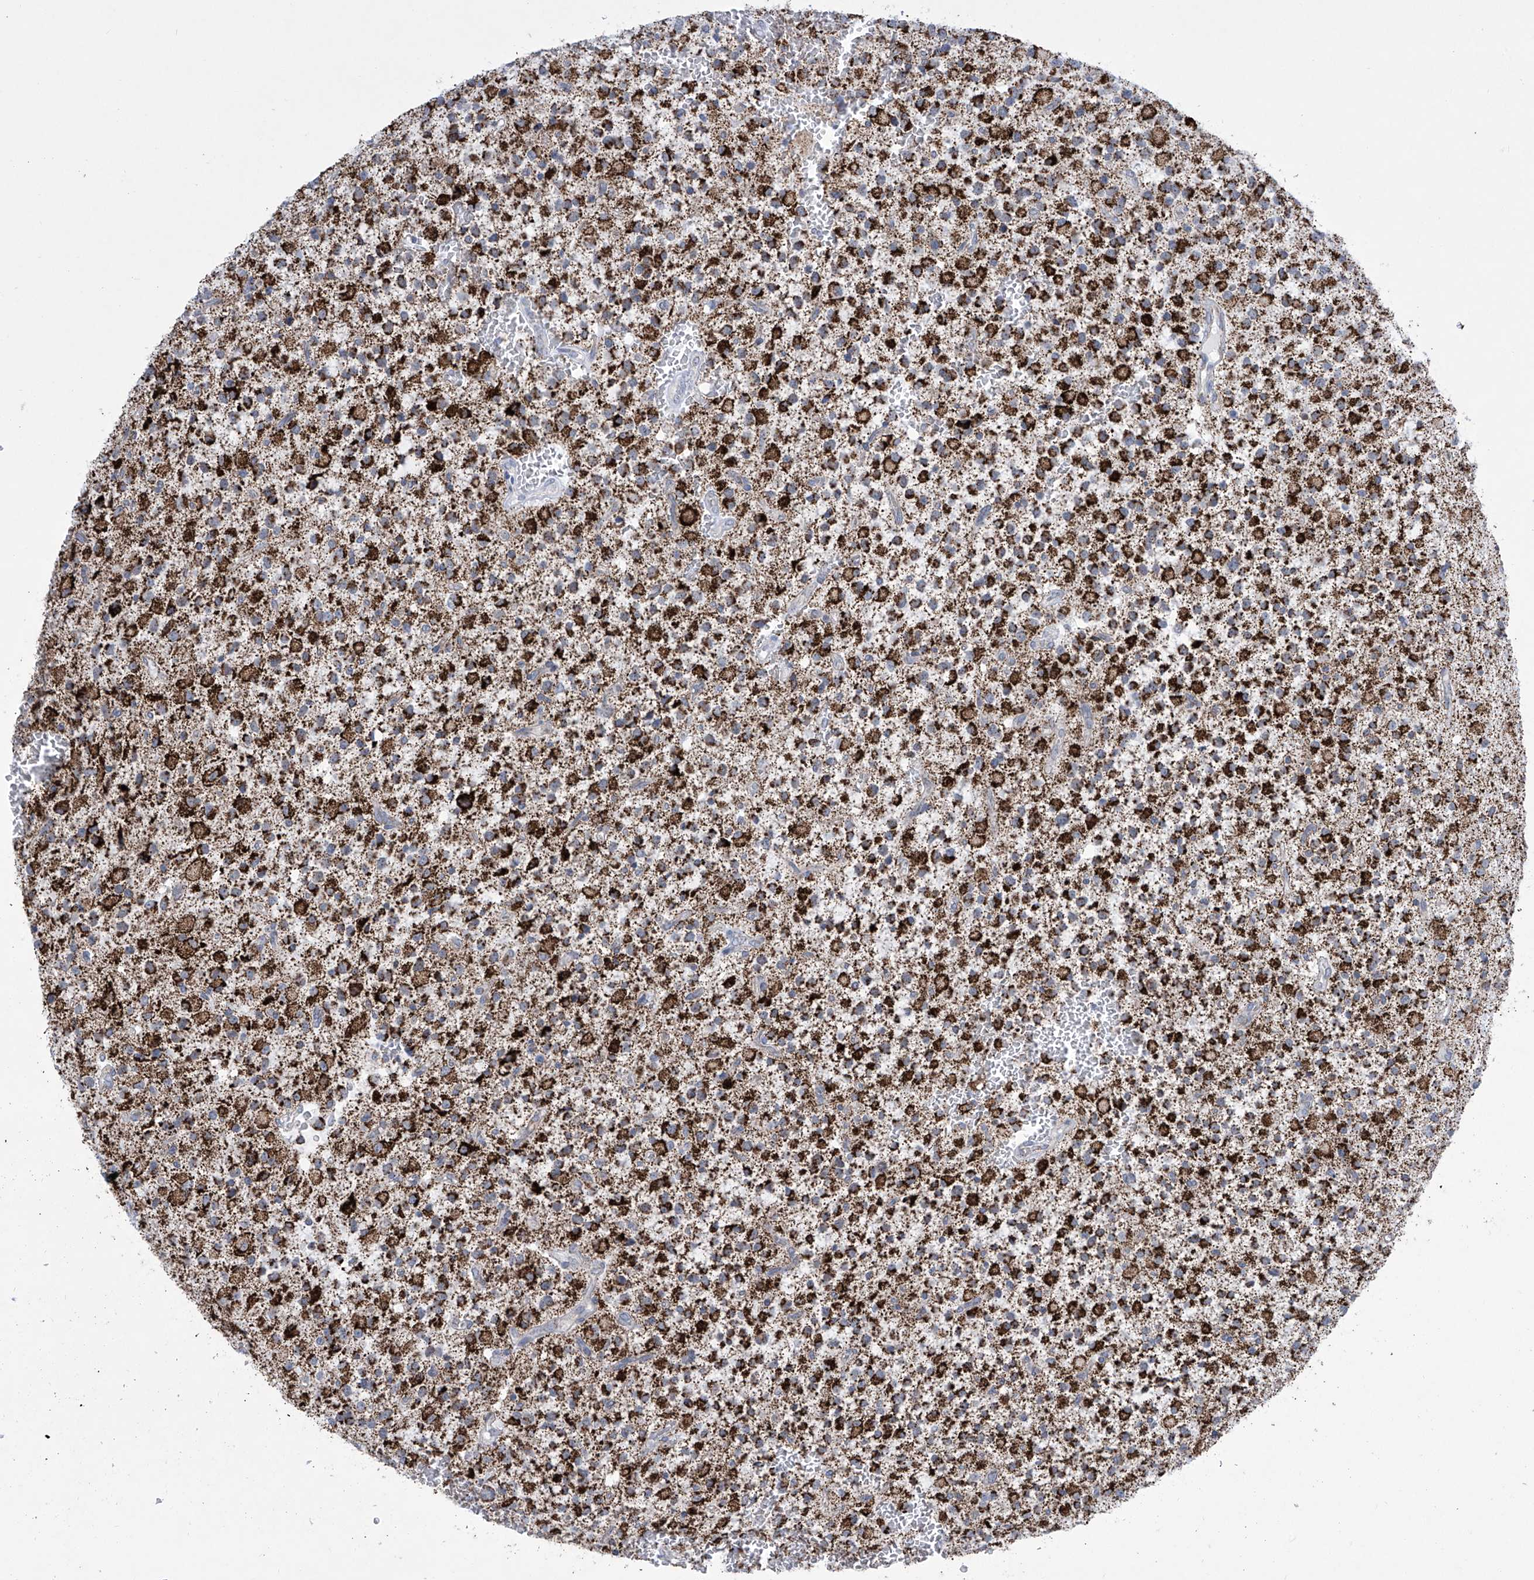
{"staining": {"intensity": "strong", "quantity": ">75%", "location": "cytoplasmic/membranous"}, "tissue": "glioma", "cell_type": "Tumor cells", "image_type": "cancer", "snomed": [{"axis": "morphology", "description": "Glioma, malignant, High grade"}, {"axis": "topography", "description": "Brain"}], "caption": "Human glioma stained for a protein (brown) exhibits strong cytoplasmic/membranous positive positivity in approximately >75% of tumor cells.", "gene": "ALDH6A1", "patient": {"sex": "male", "age": 34}}